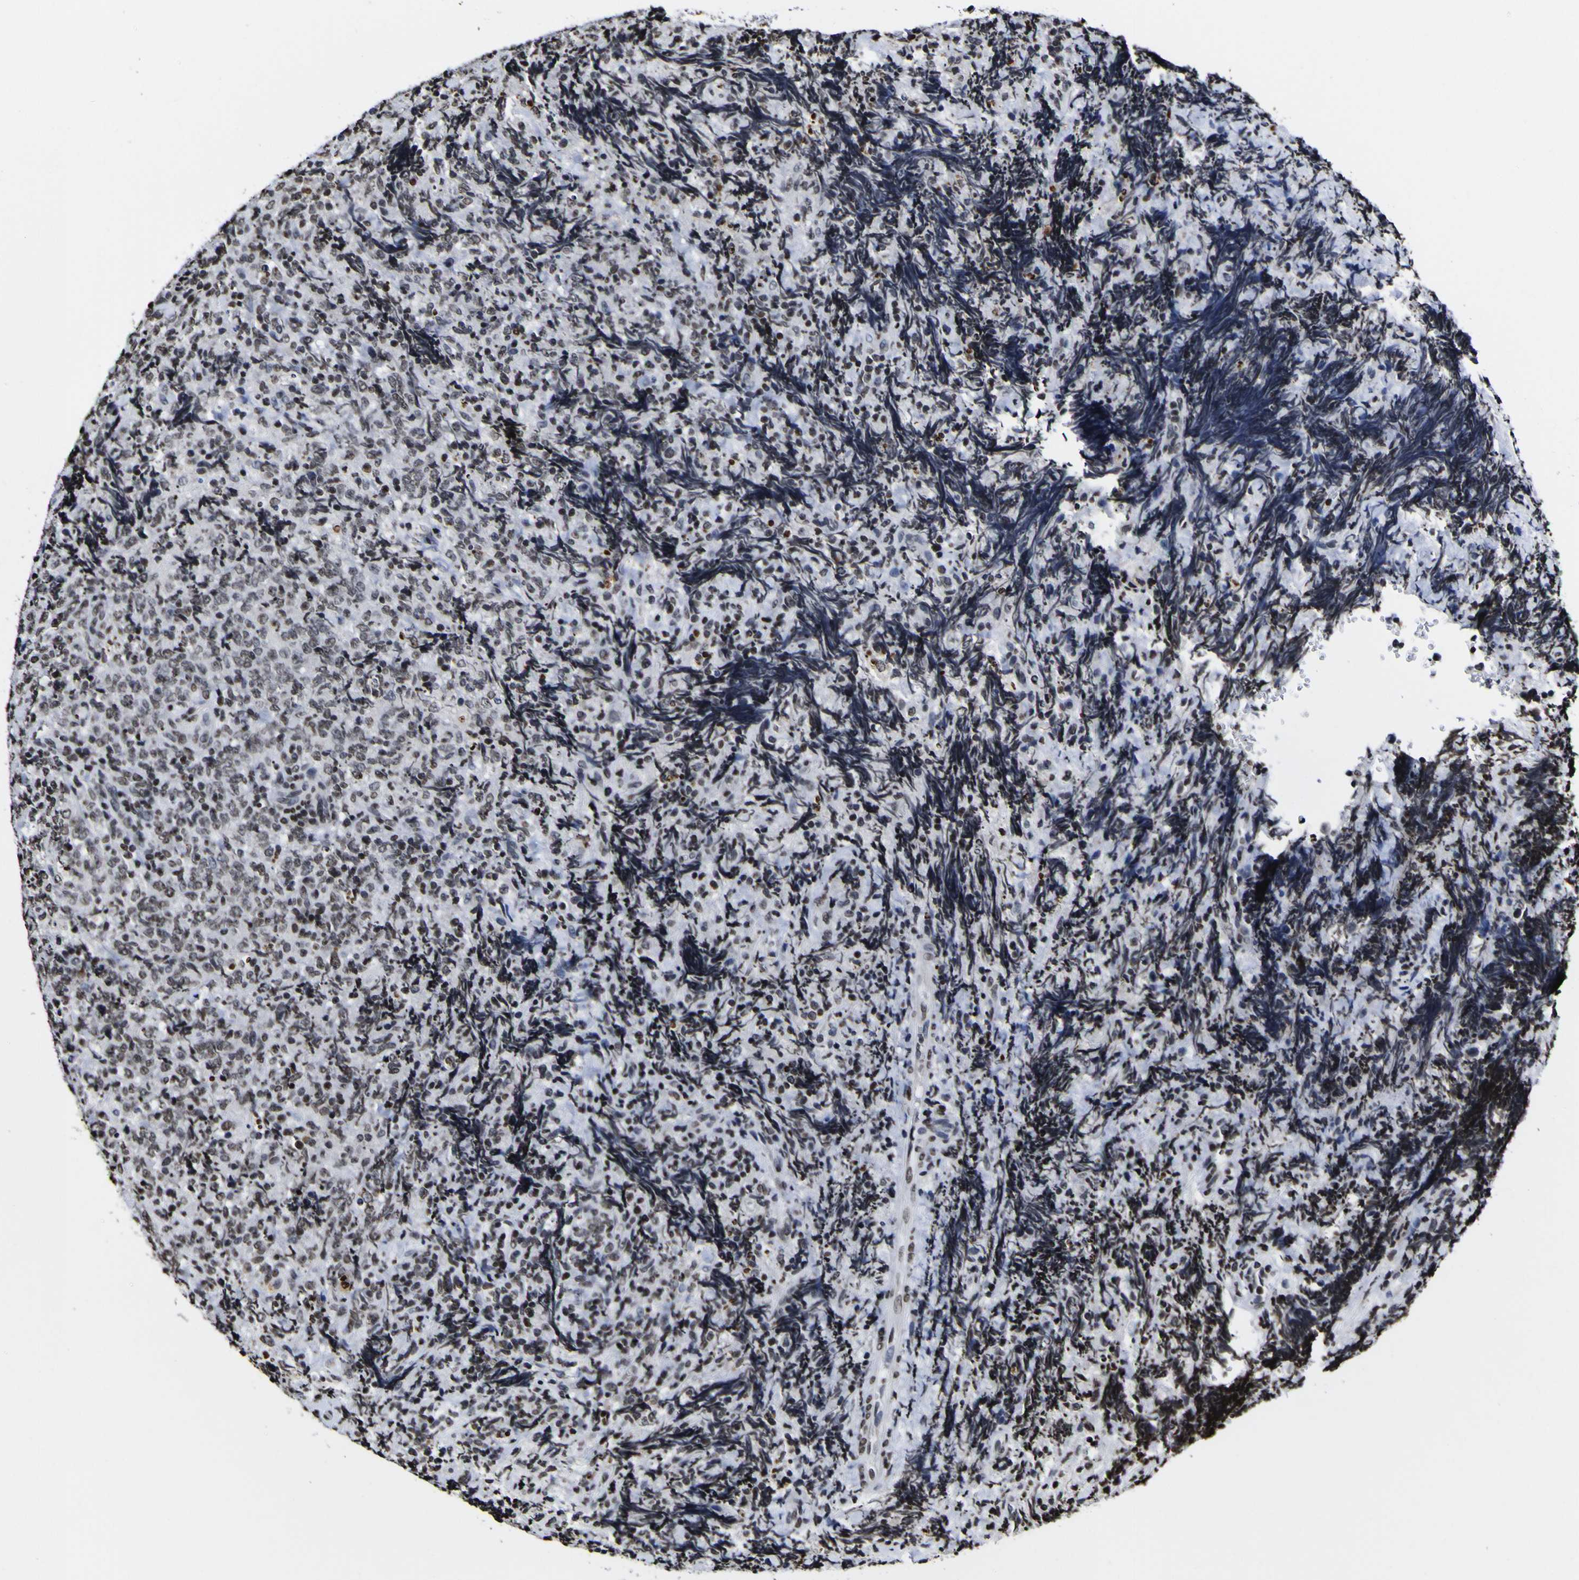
{"staining": {"intensity": "moderate", "quantity": "25%-75%", "location": "nuclear"}, "tissue": "lymphoma", "cell_type": "Tumor cells", "image_type": "cancer", "snomed": [{"axis": "morphology", "description": "Malignant lymphoma, non-Hodgkin's type, High grade"}, {"axis": "topography", "description": "Tonsil"}], "caption": "This image demonstrates immunohistochemistry staining of human malignant lymphoma, non-Hodgkin's type (high-grade), with medium moderate nuclear positivity in about 25%-75% of tumor cells.", "gene": "PIAS1", "patient": {"sex": "female", "age": 36}}